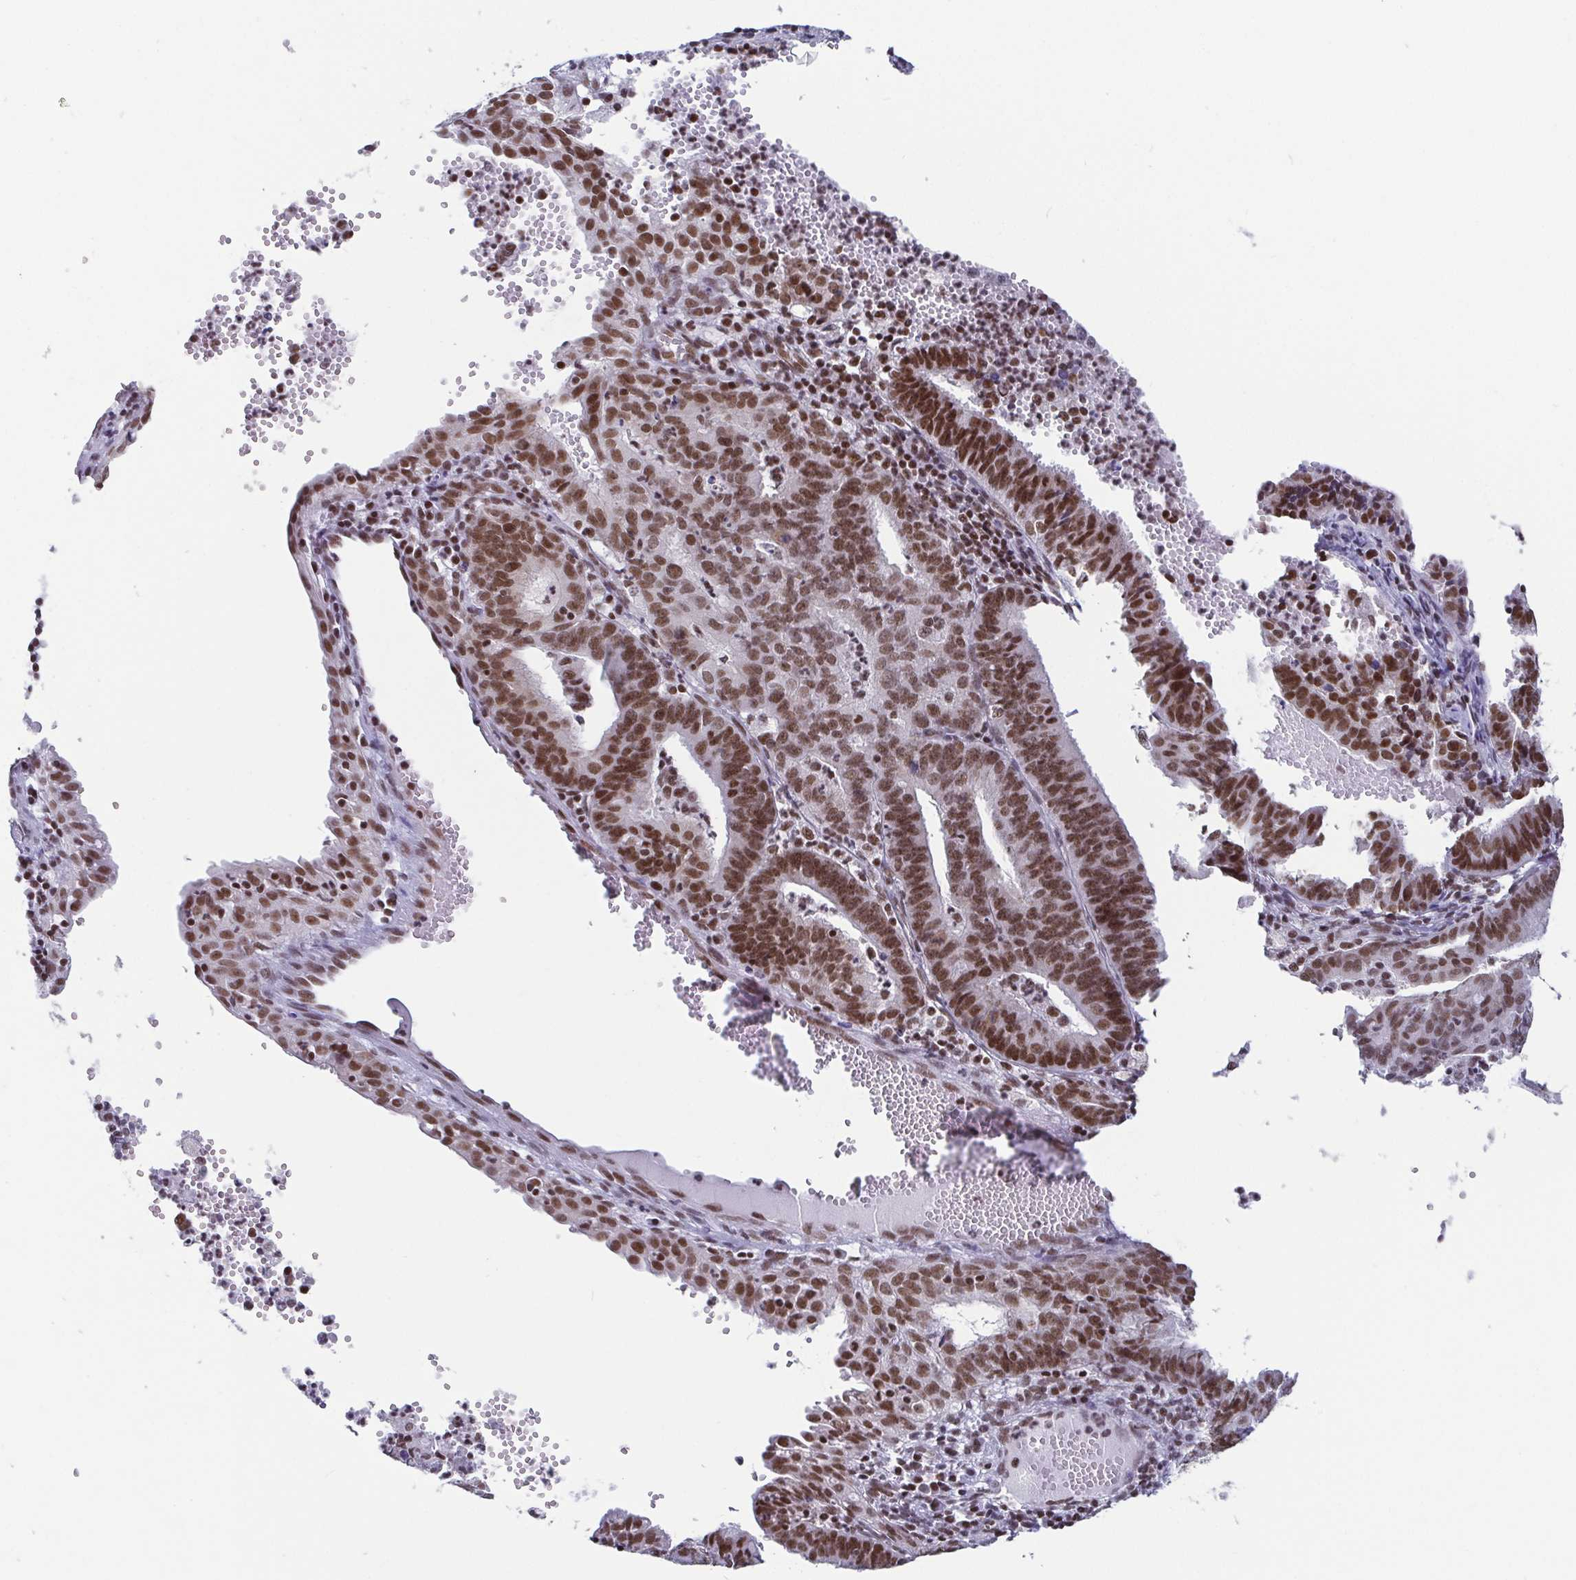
{"staining": {"intensity": "moderate", "quantity": ">75%", "location": "nuclear"}, "tissue": "endometrial cancer", "cell_type": "Tumor cells", "image_type": "cancer", "snomed": [{"axis": "morphology", "description": "Adenocarcinoma, NOS"}, {"axis": "topography", "description": "Endometrium"}], "caption": "Immunohistochemistry staining of endometrial cancer (adenocarcinoma), which shows medium levels of moderate nuclear expression in approximately >75% of tumor cells indicating moderate nuclear protein expression. The staining was performed using DAB (3,3'-diaminobenzidine) (brown) for protein detection and nuclei were counterstained in hematoxylin (blue).", "gene": "CTCF", "patient": {"sex": "female", "age": 73}}